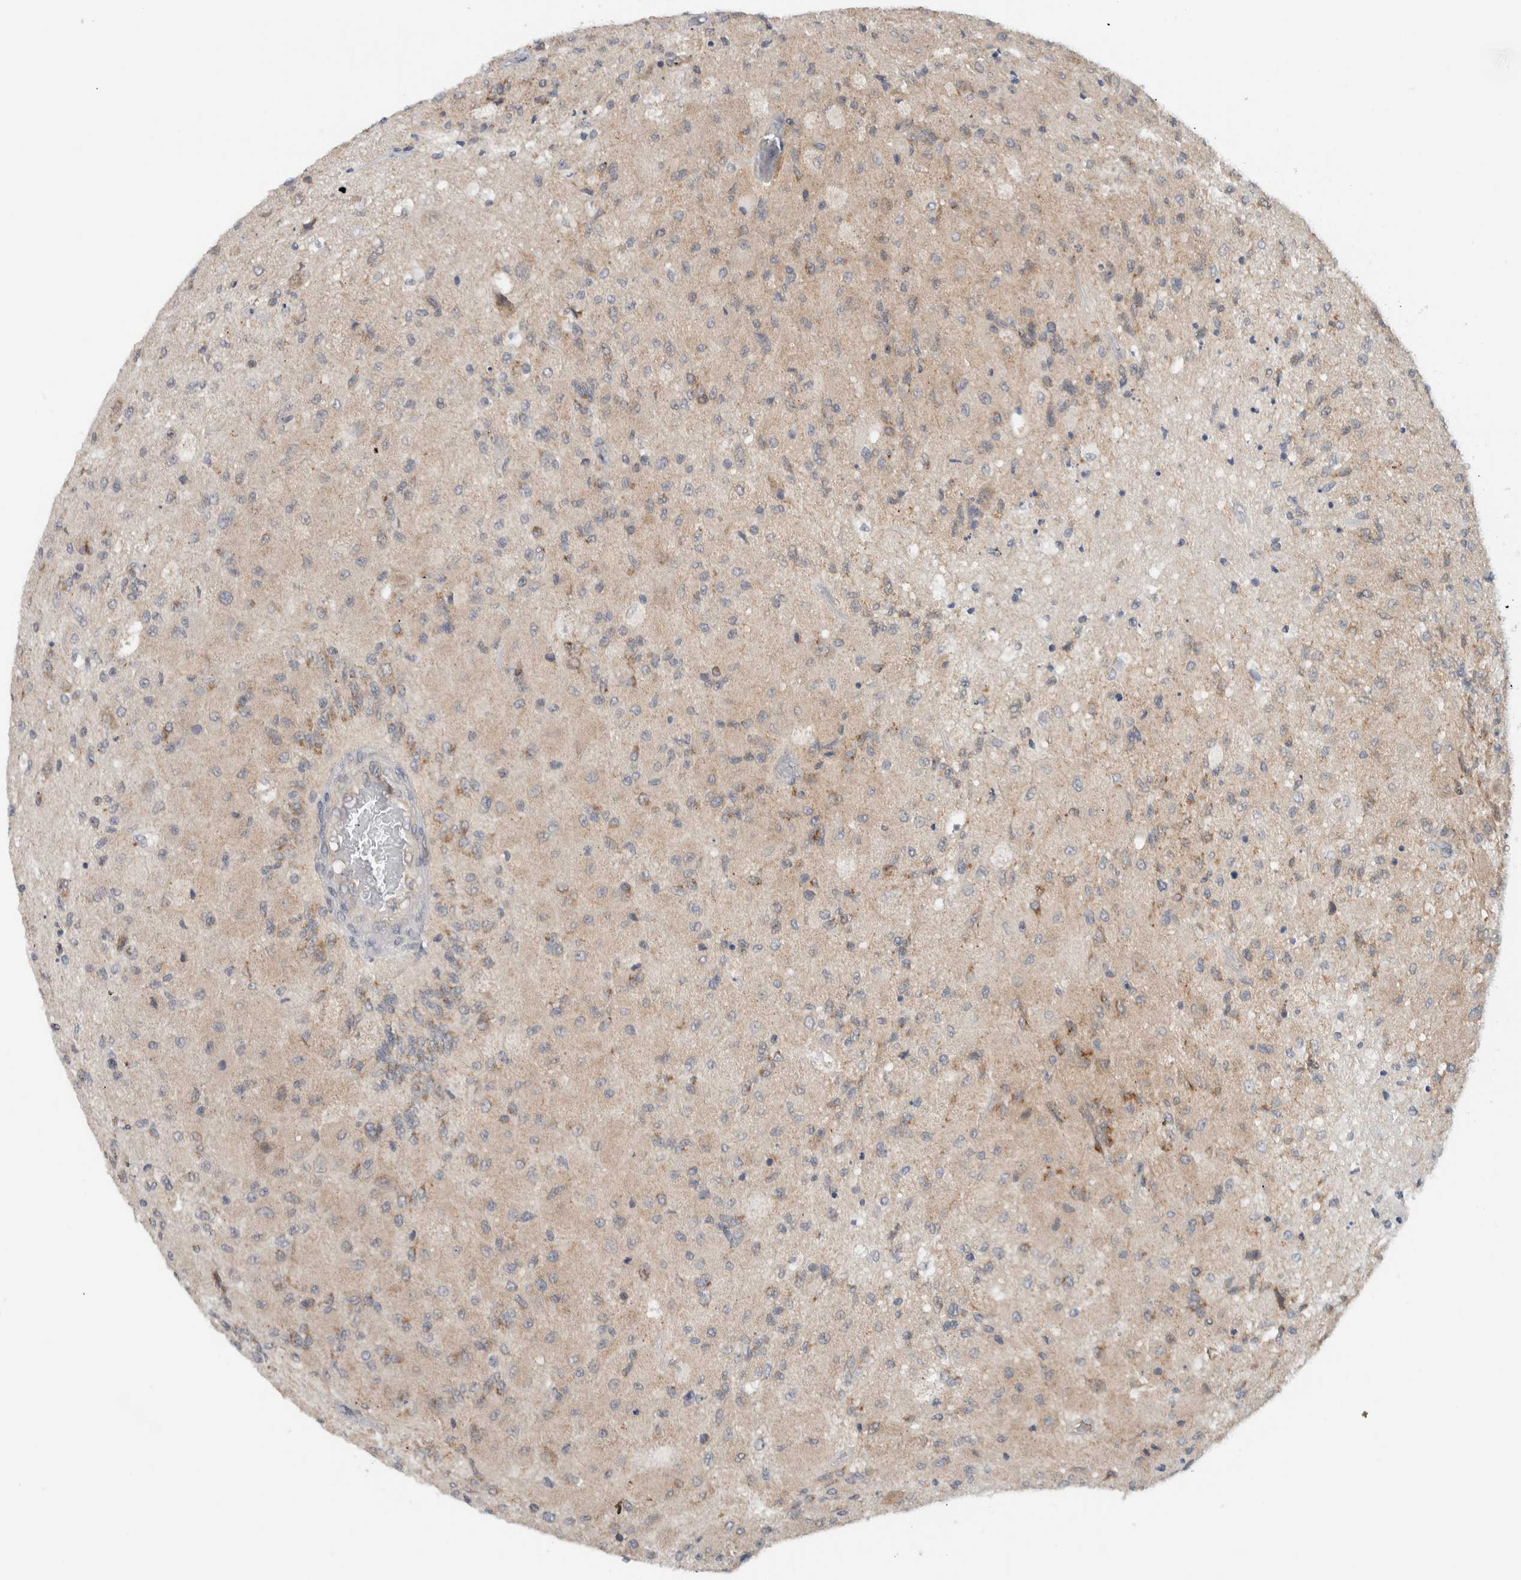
{"staining": {"intensity": "moderate", "quantity": "<25%", "location": "cytoplasmic/membranous"}, "tissue": "glioma", "cell_type": "Tumor cells", "image_type": "cancer", "snomed": [{"axis": "morphology", "description": "Normal tissue, NOS"}, {"axis": "morphology", "description": "Glioma, malignant, High grade"}, {"axis": "topography", "description": "Cerebral cortex"}], "caption": "A micrograph of human malignant glioma (high-grade) stained for a protein displays moderate cytoplasmic/membranous brown staining in tumor cells. Nuclei are stained in blue.", "gene": "RERE", "patient": {"sex": "male", "age": 77}}